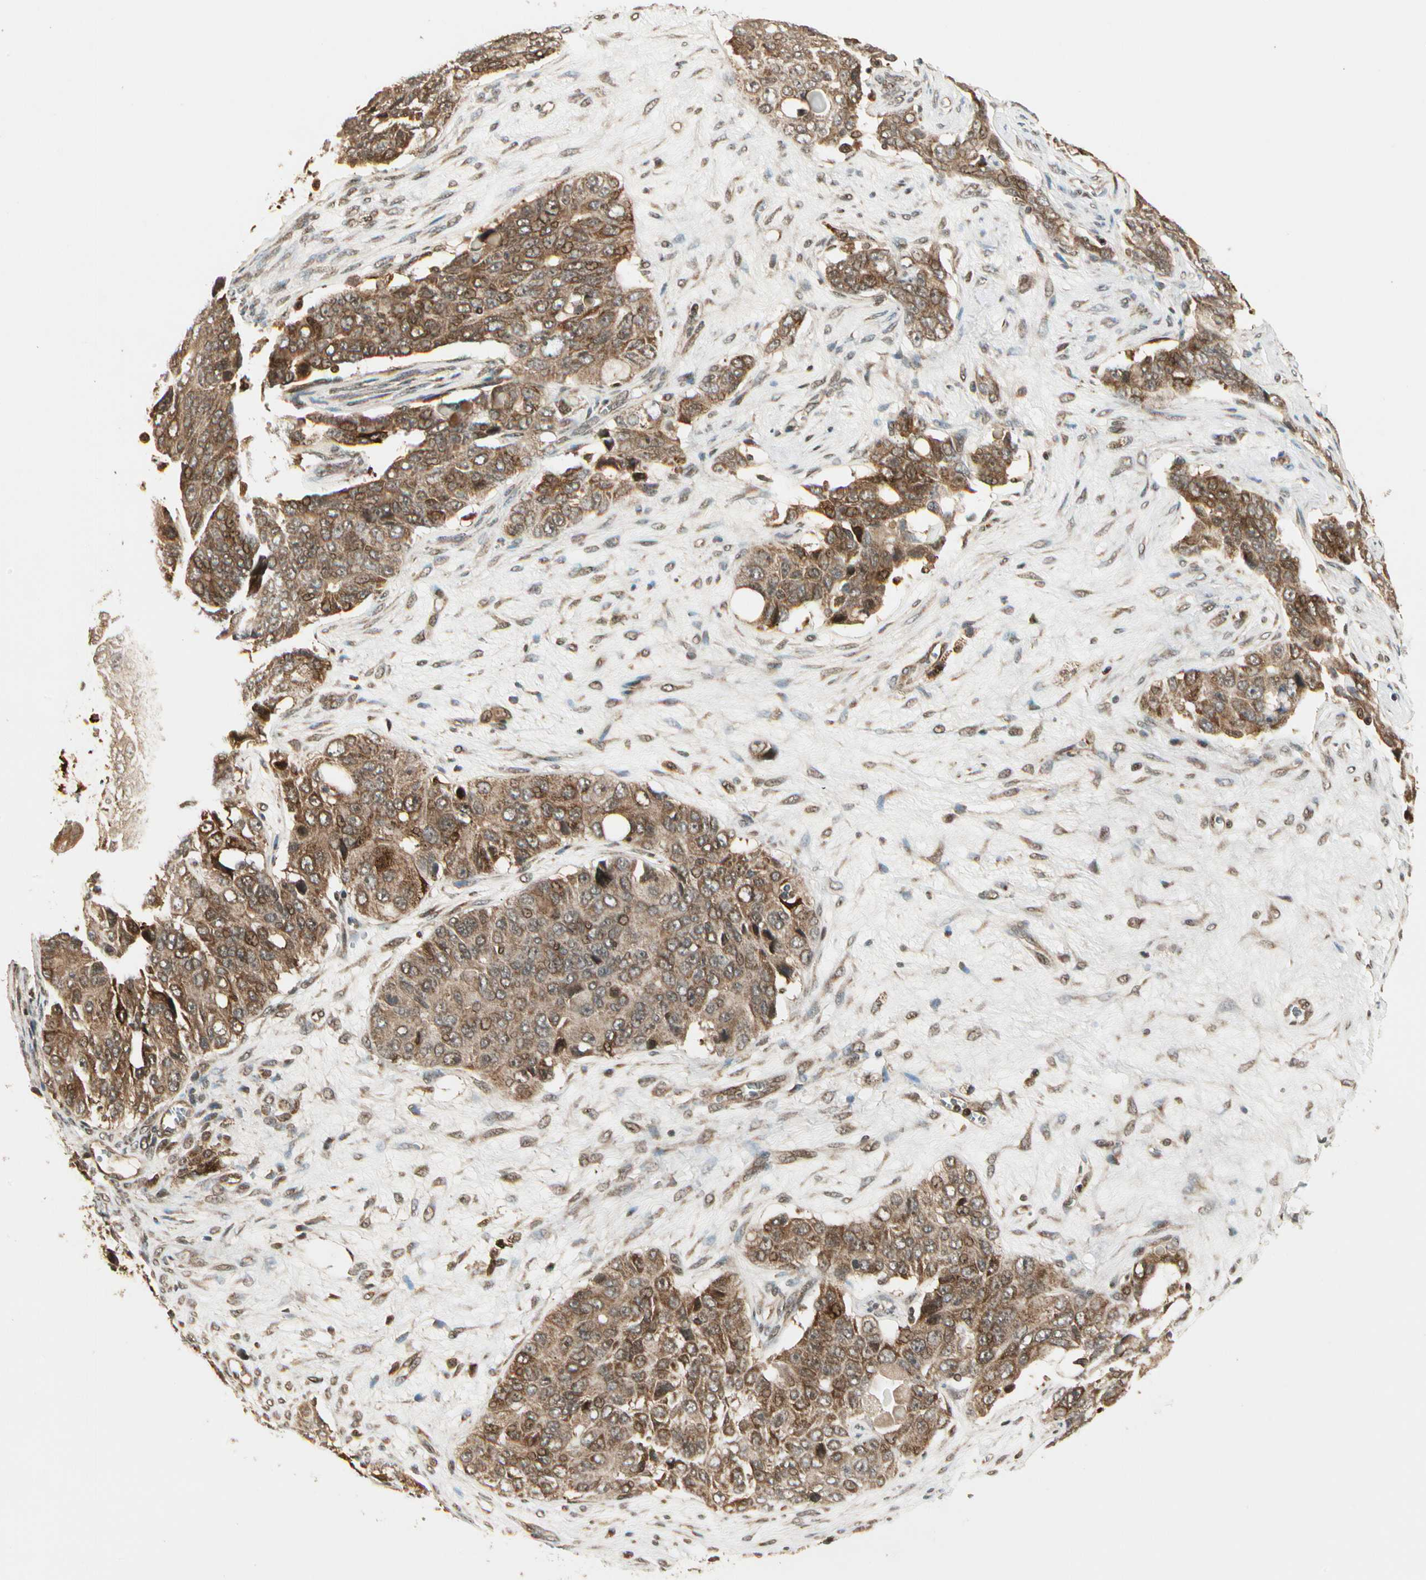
{"staining": {"intensity": "moderate", "quantity": ">75%", "location": "cytoplasmic/membranous"}, "tissue": "ovarian cancer", "cell_type": "Tumor cells", "image_type": "cancer", "snomed": [{"axis": "morphology", "description": "Carcinoma, endometroid"}, {"axis": "topography", "description": "Ovary"}], "caption": "Human ovarian cancer stained with a protein marker exhibits moderate staining in tumor cells.", "gene": "GLUL", "patient": {"sex": "female", "age": 51}}